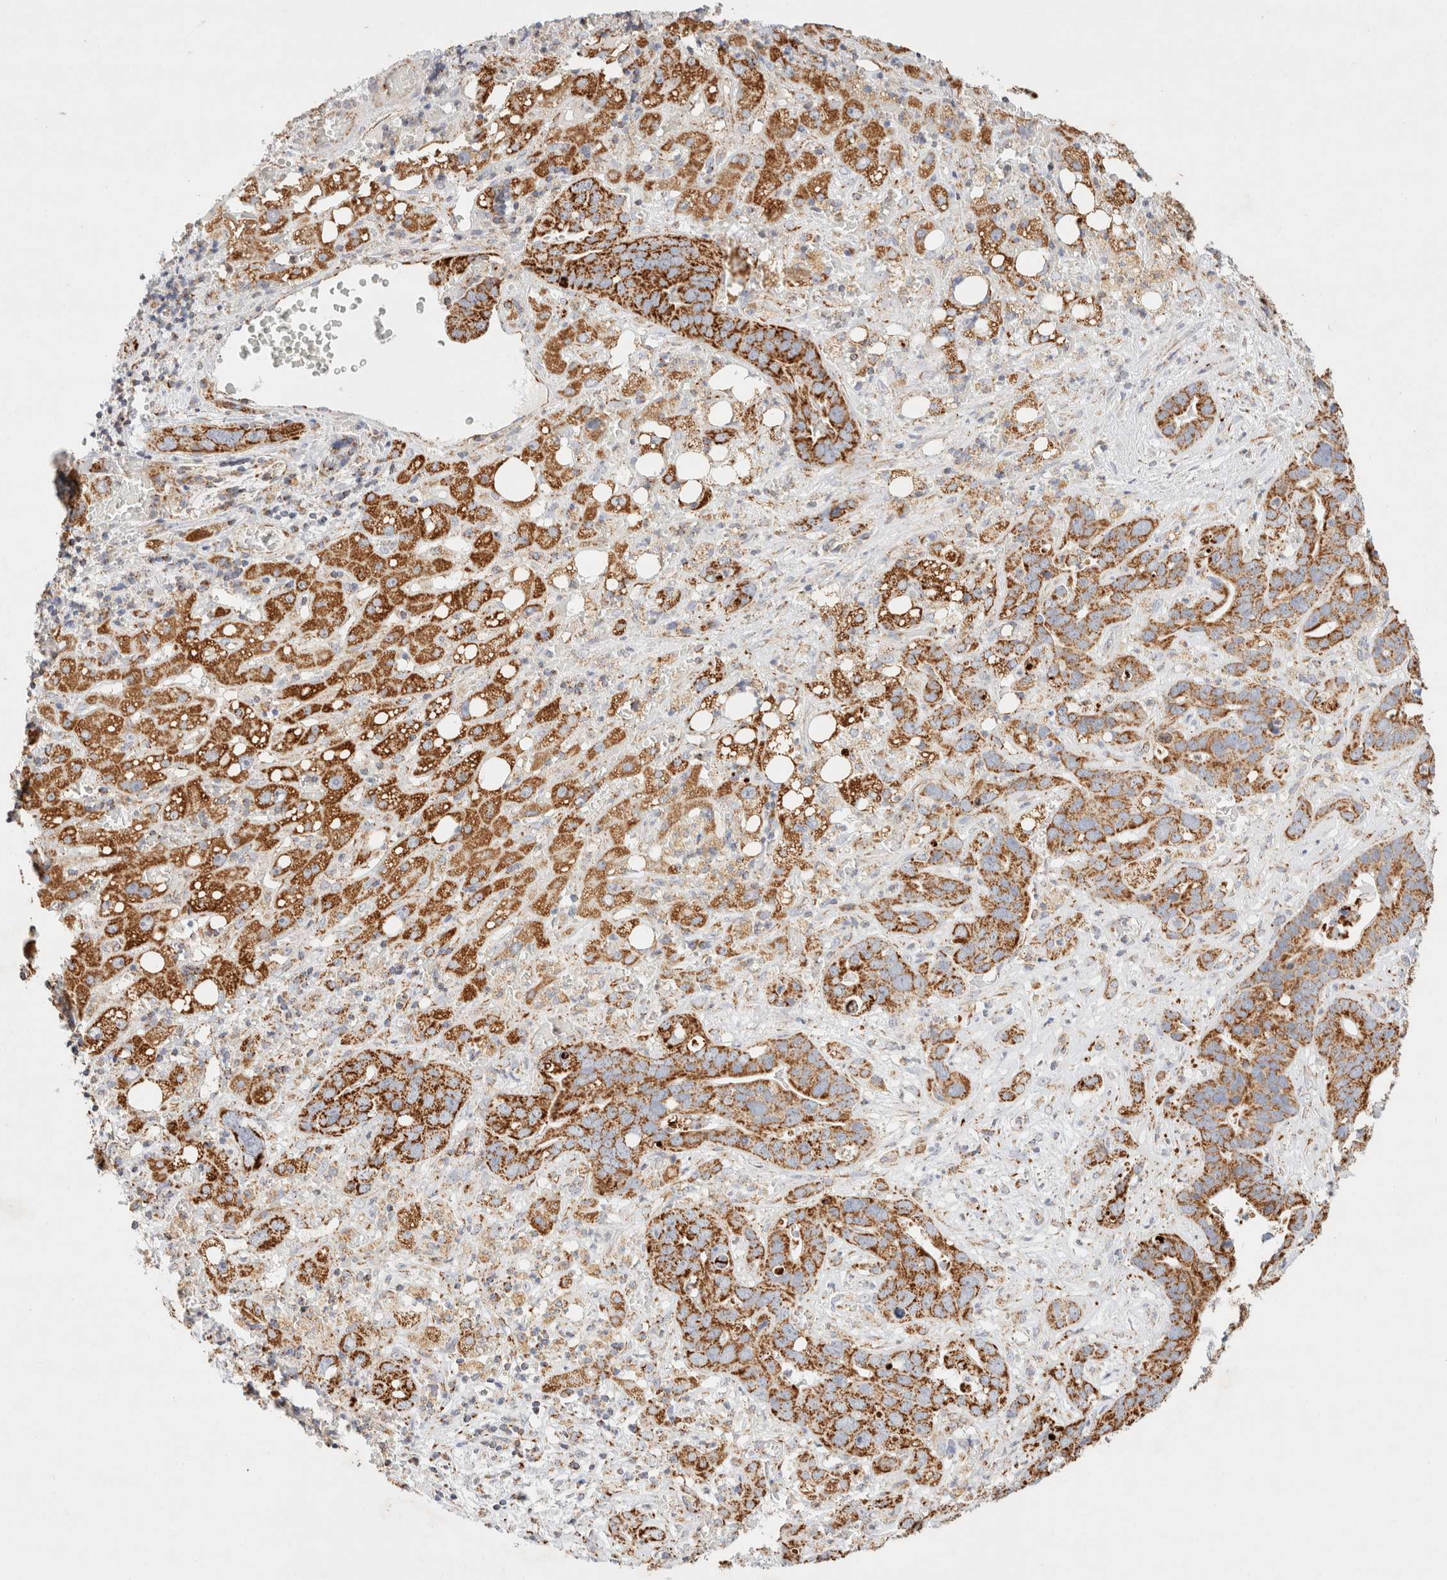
{"staining": {"intensity": "strong", "quantity": ">75%", "location": "cytoplasmic/membranous"}, "tissue": "liver cancer", "cell_type": "Tumor cells", "image_type": "cancer", "snomed": [{"axis": "morphology", "description": "Cholangiocarcinoma"}, {"axis": "topography", "description": "Liver"}], "caption": "This micrograph exhibits cholangiocarcinoma (liver) stained with immunohistochemistry to label a protein in brown. The cytoplasmic/membranous of tumor cells show strong positivity for the protein. Nuclei are counter-stained blue.", "gene": "PHB2", "patient": {"sex": "female", "age": 65}}